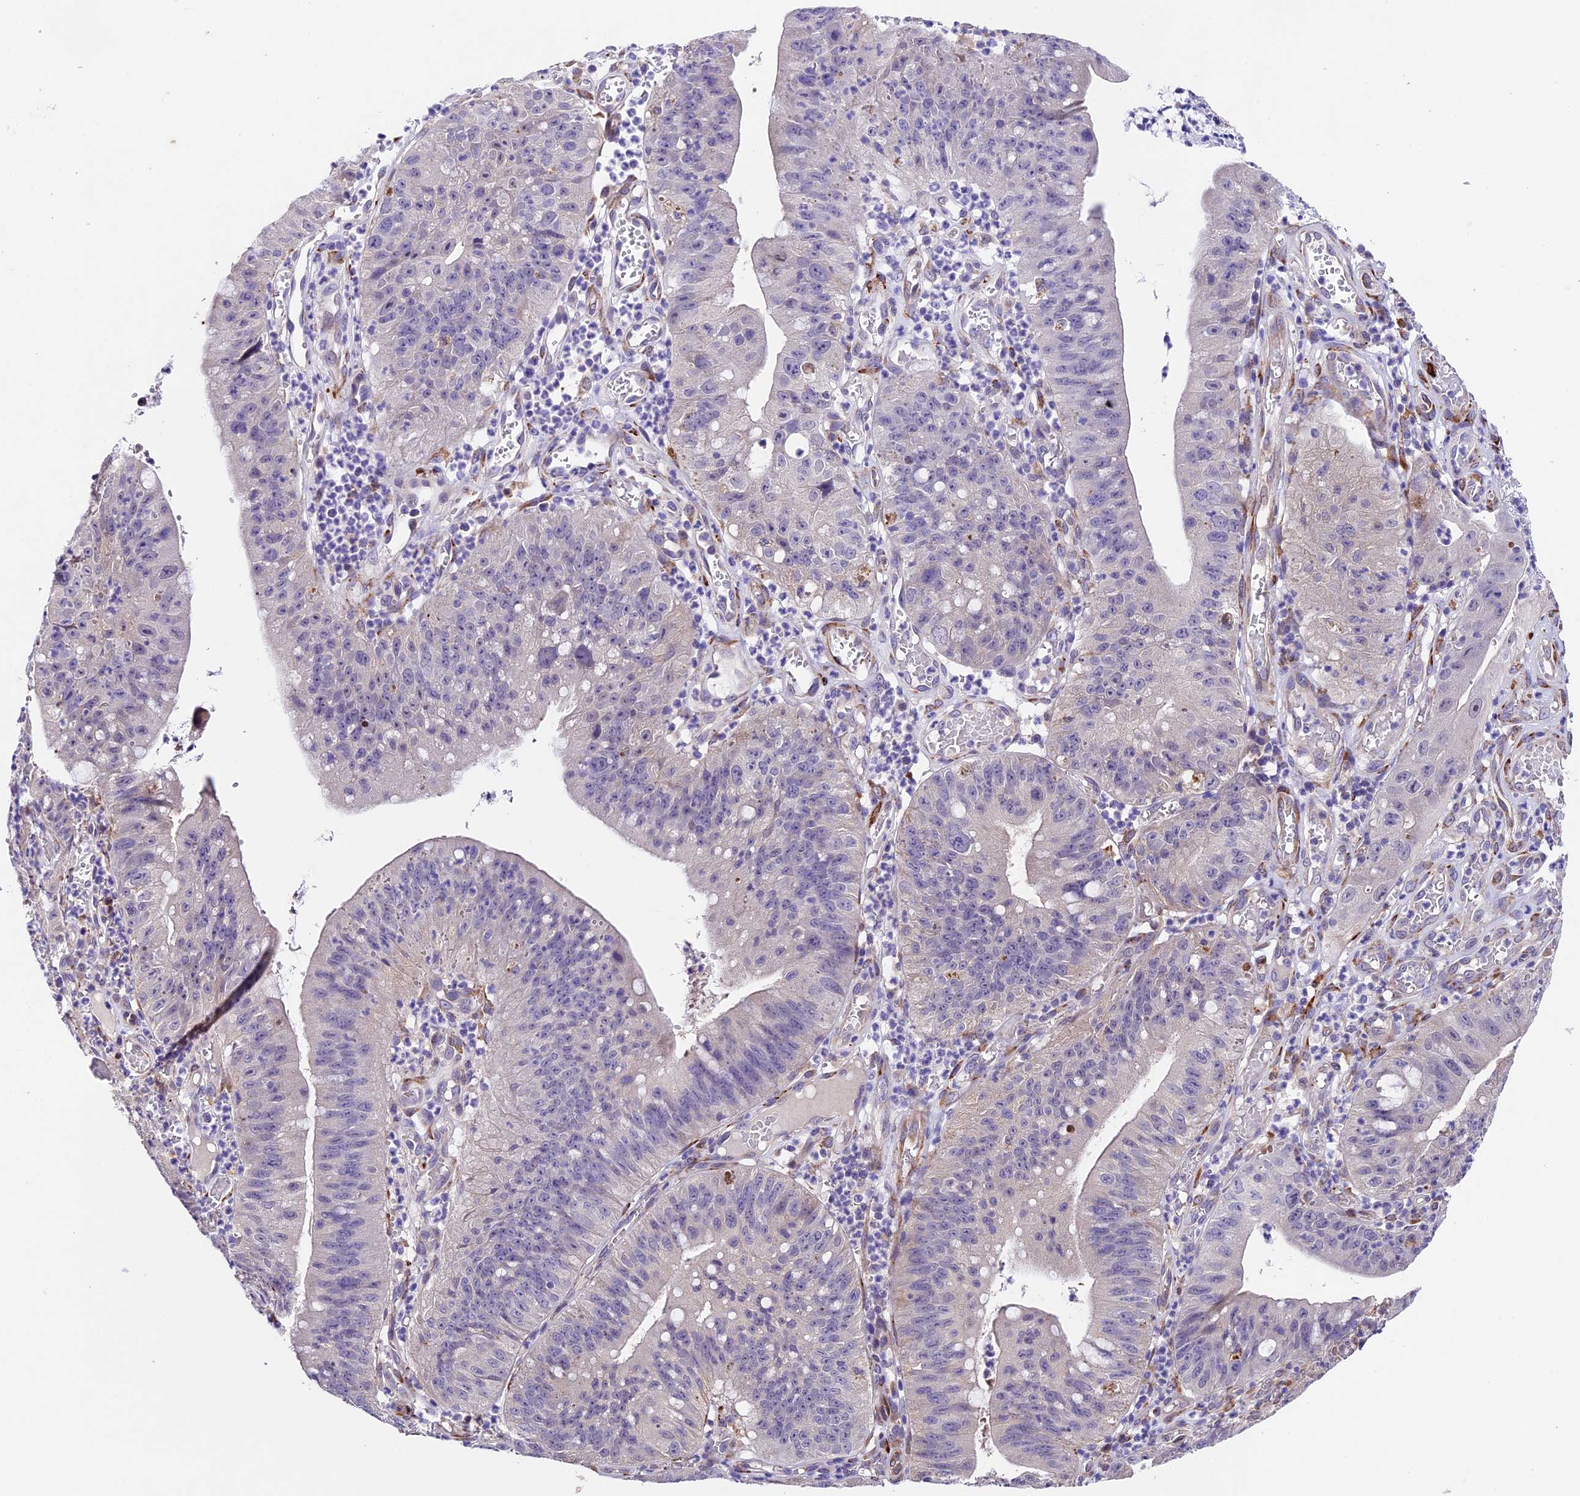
{"staining": {"intensity": "negative", "quantity": "none", "location": "none"}, "tissue": "stomach cancer", "cell_type": "Tumor cells", "image_type": "cancer", "snomed": [{"axis": "morphology", "description": "Adenocarcinoma, NOS"}, {"axis": "topography", "description": "Stomach"}], "caption": "Tumor cells show no significant protein positivity in adenocarcinoma (stomach). (Stains: DAB (3,3'-diaminobenzidine) immunohistochemistry (IHC) with hematoxylin counter stain, Microscopy: brightfield microscopy at high magnification).", "gene": "LSM7", "patient": {"sex": "male", "age": 59}}